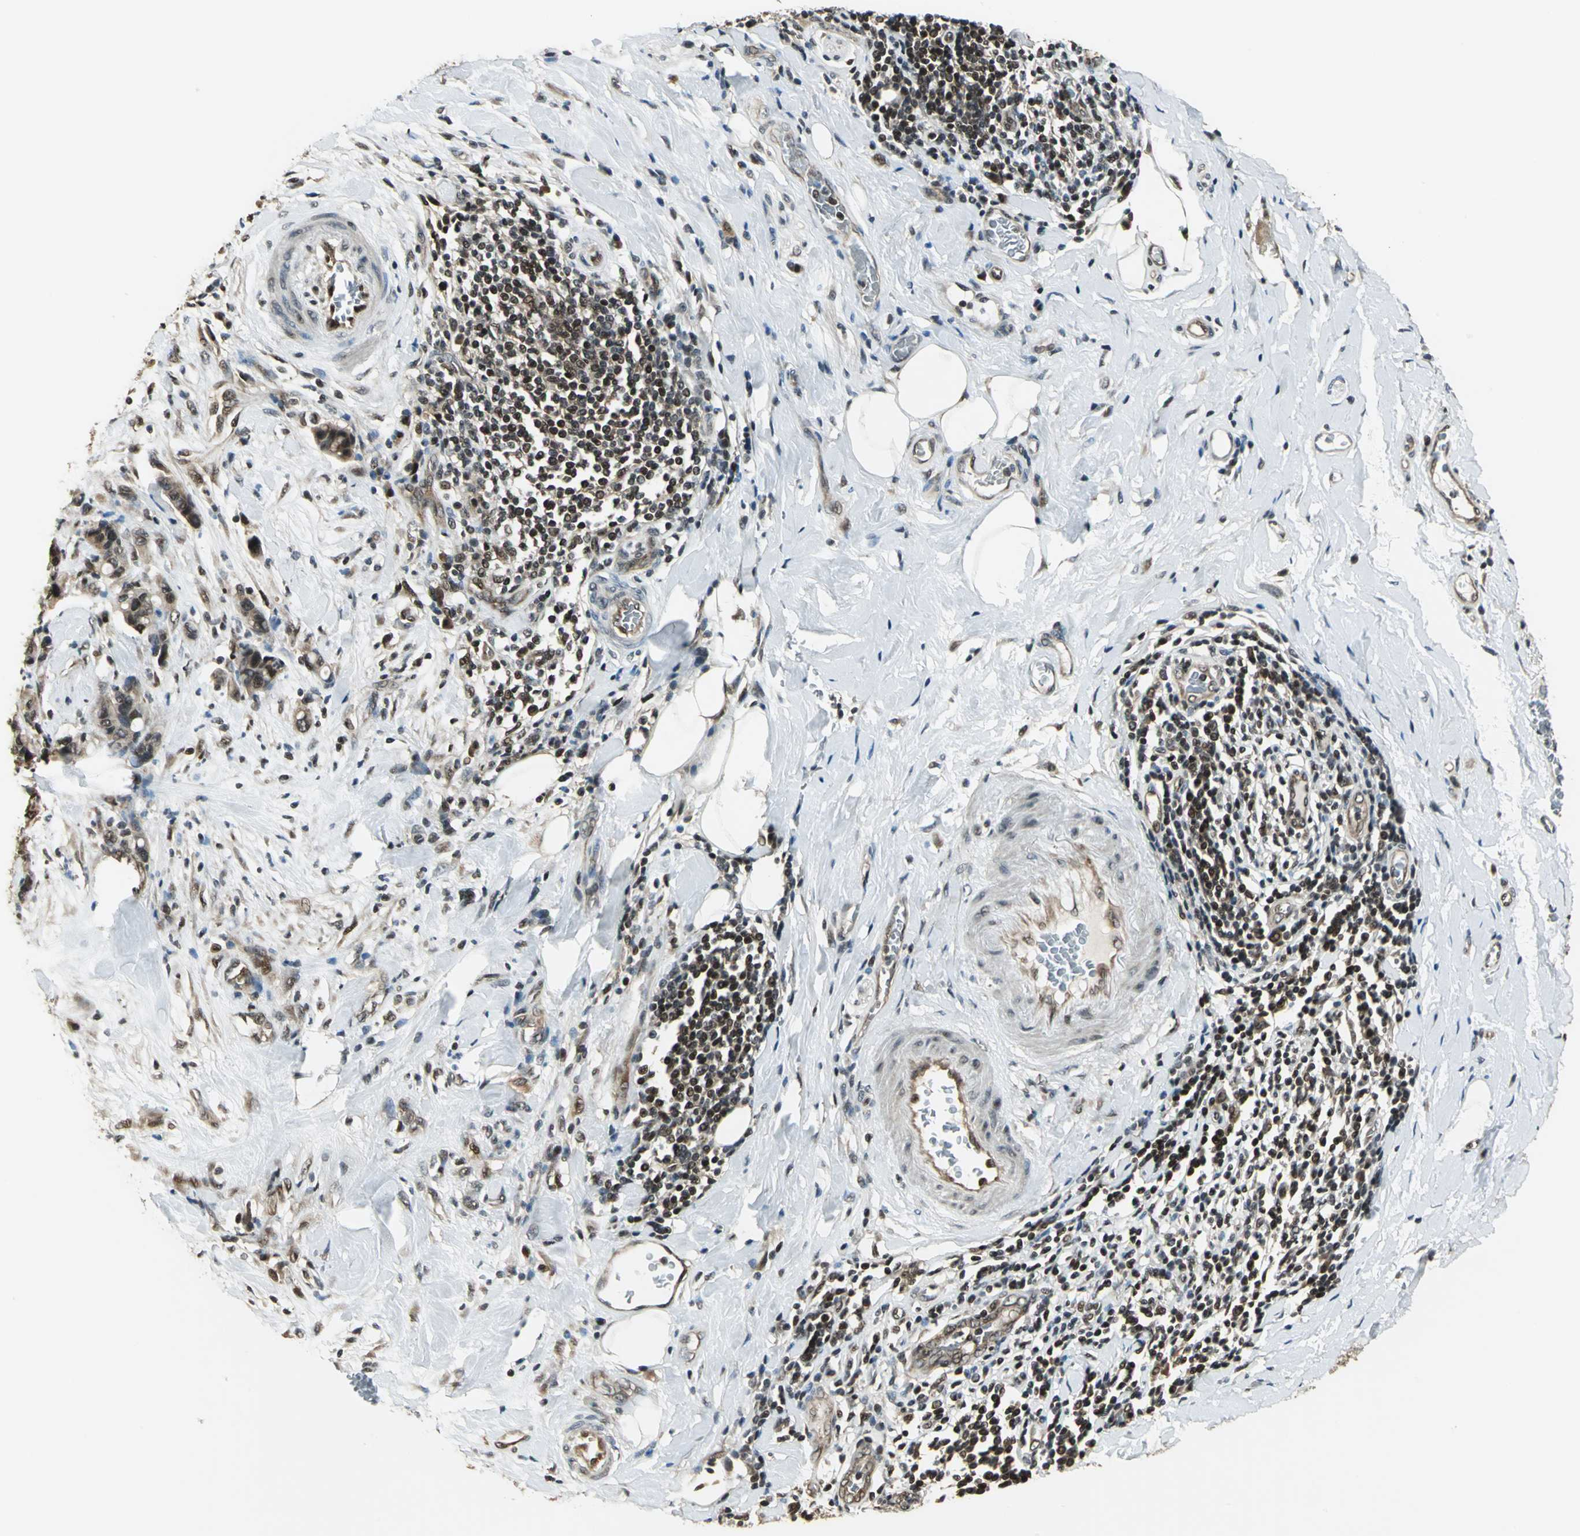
{"staining": {"intensity": "moderate", "quantity": ">75%", "location": "cytoplasmic/membranous,nuclear"}, "tissue": "colorectal cancer", "cell_type": "Tumor cells", "image_type": "cancer", "snomed": [{"axis": "morphology", "description": "Normal tissue, NOS"}, {"axis": "morphology", "description": "Adenocarcinoma, NOS"}, {"axis": "topography", "description": "Colon"}], "caption": "IHC of colorectal cancer reveals medium levels of moderate cytoplasmic/membranous and nuclear positivity in approximately >75% of tumor cells. Using DAB (3,3'-diaminobenzidine) (brown) and hematoxylin (blue) stains, captured at high magnification using brightfield microscopy.", "gene": "PSMC3", "patient": {"sex": "male", "age": 82}}